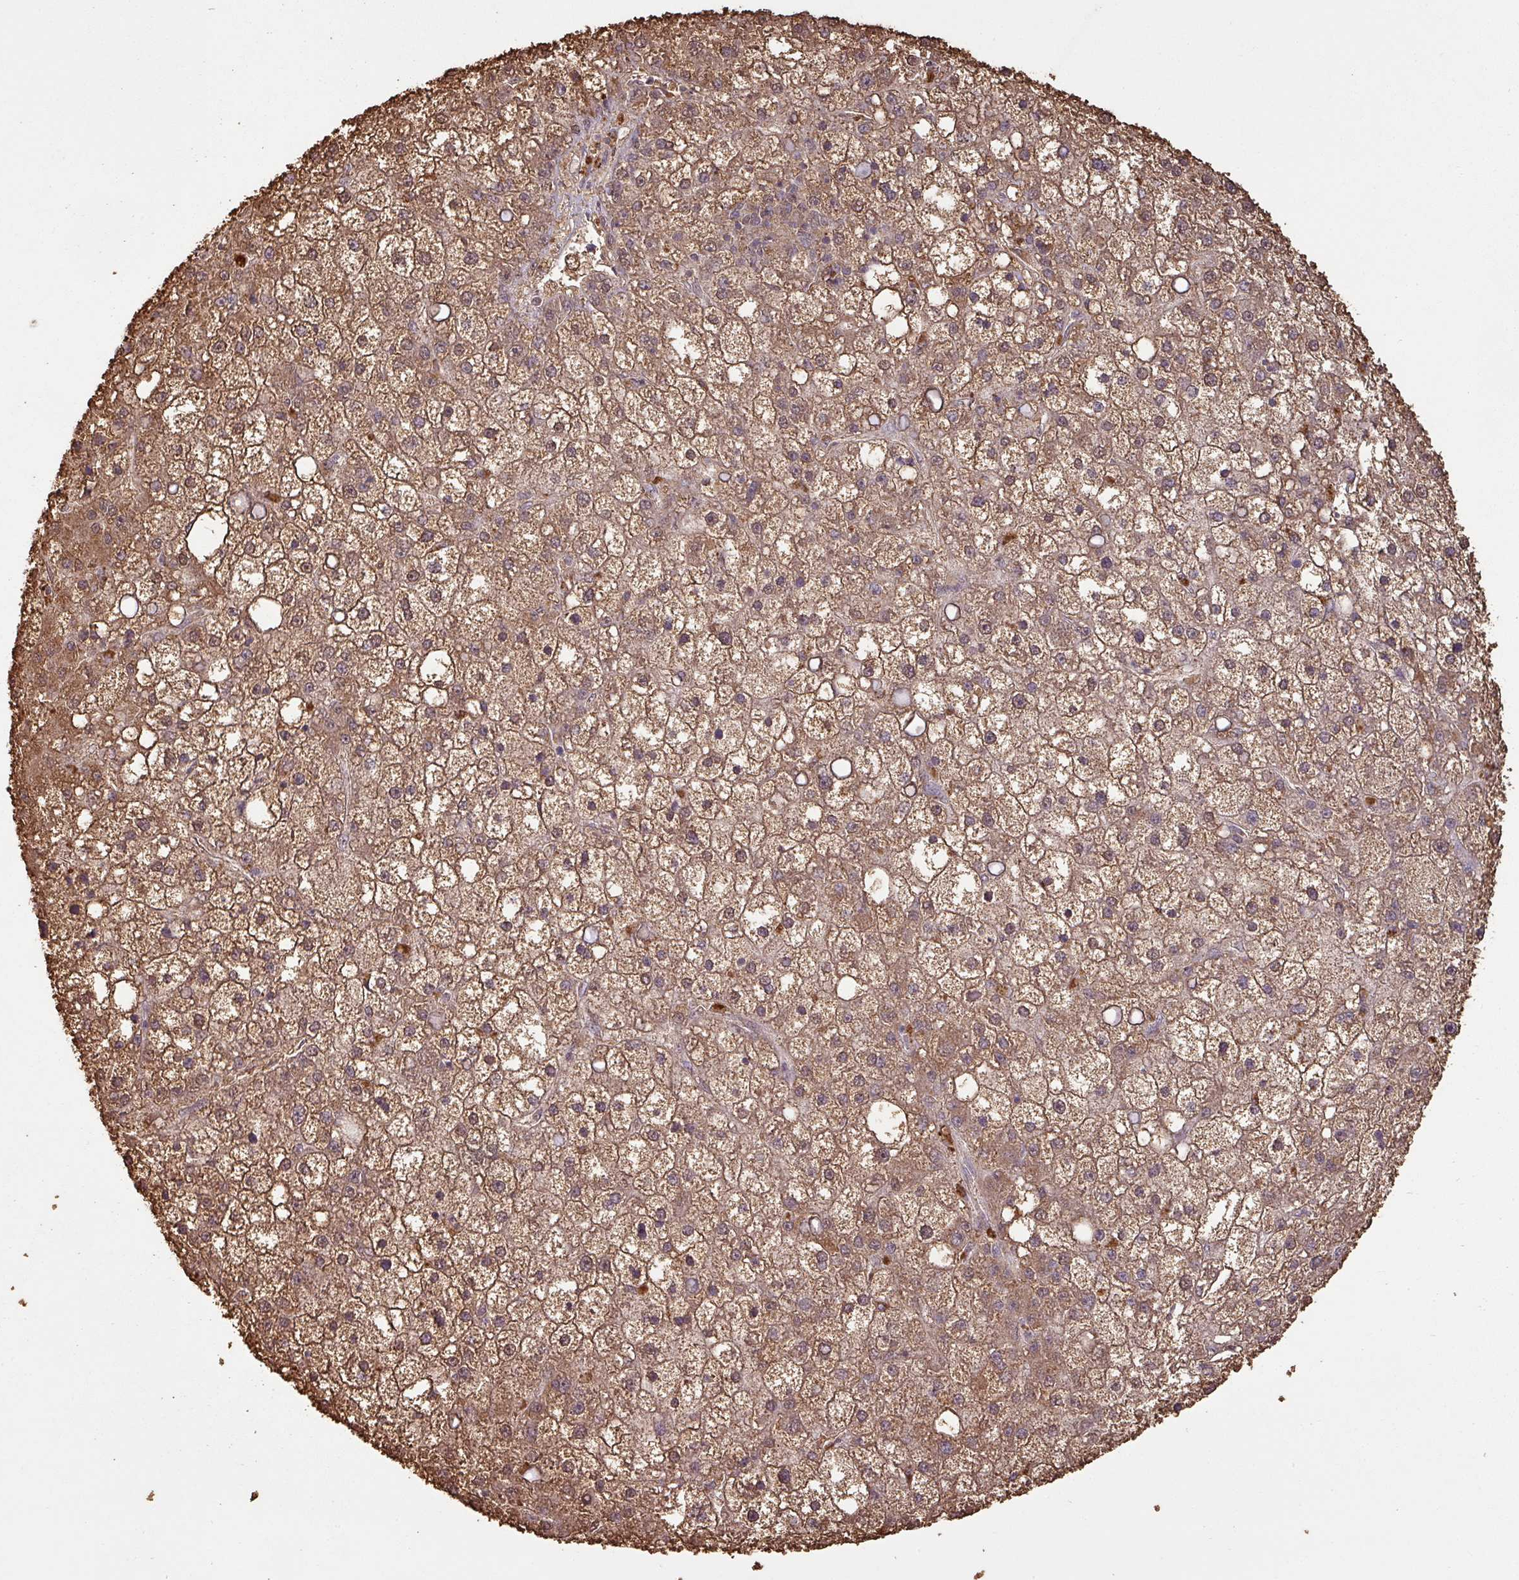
{"staining": {"intensity": "moderate", "quantity": ">75%", "location": "cytoplasmic/membranous,nuclear"}, "tissue": "liver cancer", "cell_type": "Tumor cells", "image_type": "cancer", "snomed": [{"axis": "morphology", "description": "Carcinoma, Hepatocellular, NOS"}, {"axis": "topography", "description": "Liver"}], "caption": "Immunohistochemical staining of human liver hepatocellular carcinoma exhibits medium levels of moderate cytoplasmic/membranous and nuclear positivity in approximately >75% of tumor cells.", "gene": "ATAT1", "patient": {"sex": "male", "age": 67}}